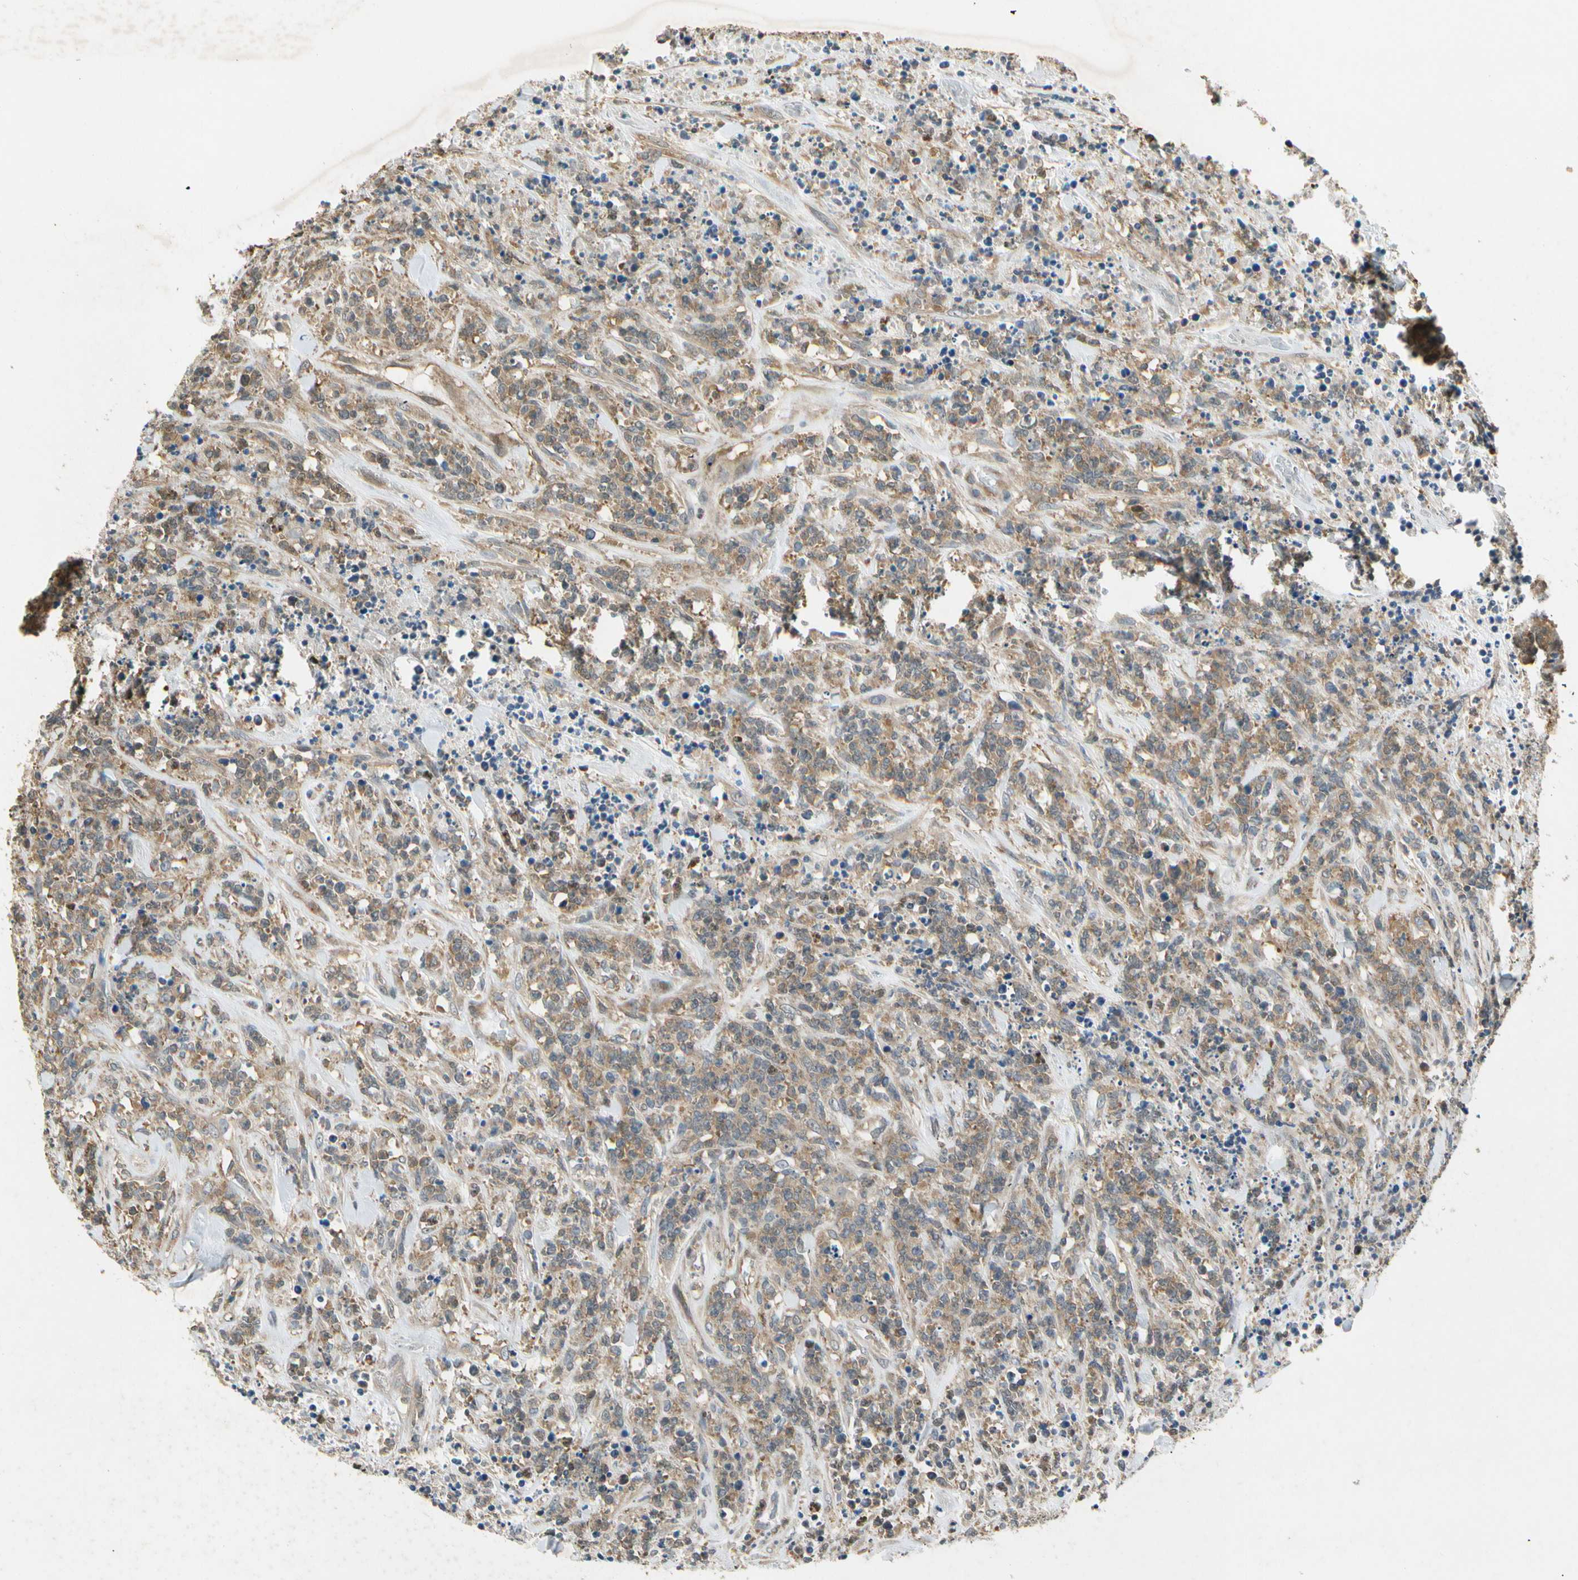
{"staining": {"intensity": "moderate", "quantity": ">75%", "location": "cytoplasmic/membranous"}, "tissue": "lymphoma", "cell_type": "Tumor cells", "image_type": "cancer", "snomed": [{"axis": "morphology", "description": "Malignant lymphoma, non-Hodgkin's type, High grade"}, {"axis": "topography", "description": "Soft tissue"}], "caption": "Moderate cytoplasmic/membranous staining is appreciated in about >75% of tumor cells in lymphoma. The staining is performed using DAB brown chromogen to label protein expression. The nuclei are counter-stained blue using hematoxylin.", "gene": "EIF1AX", "patient": {"sex": "male", "age": 18}}